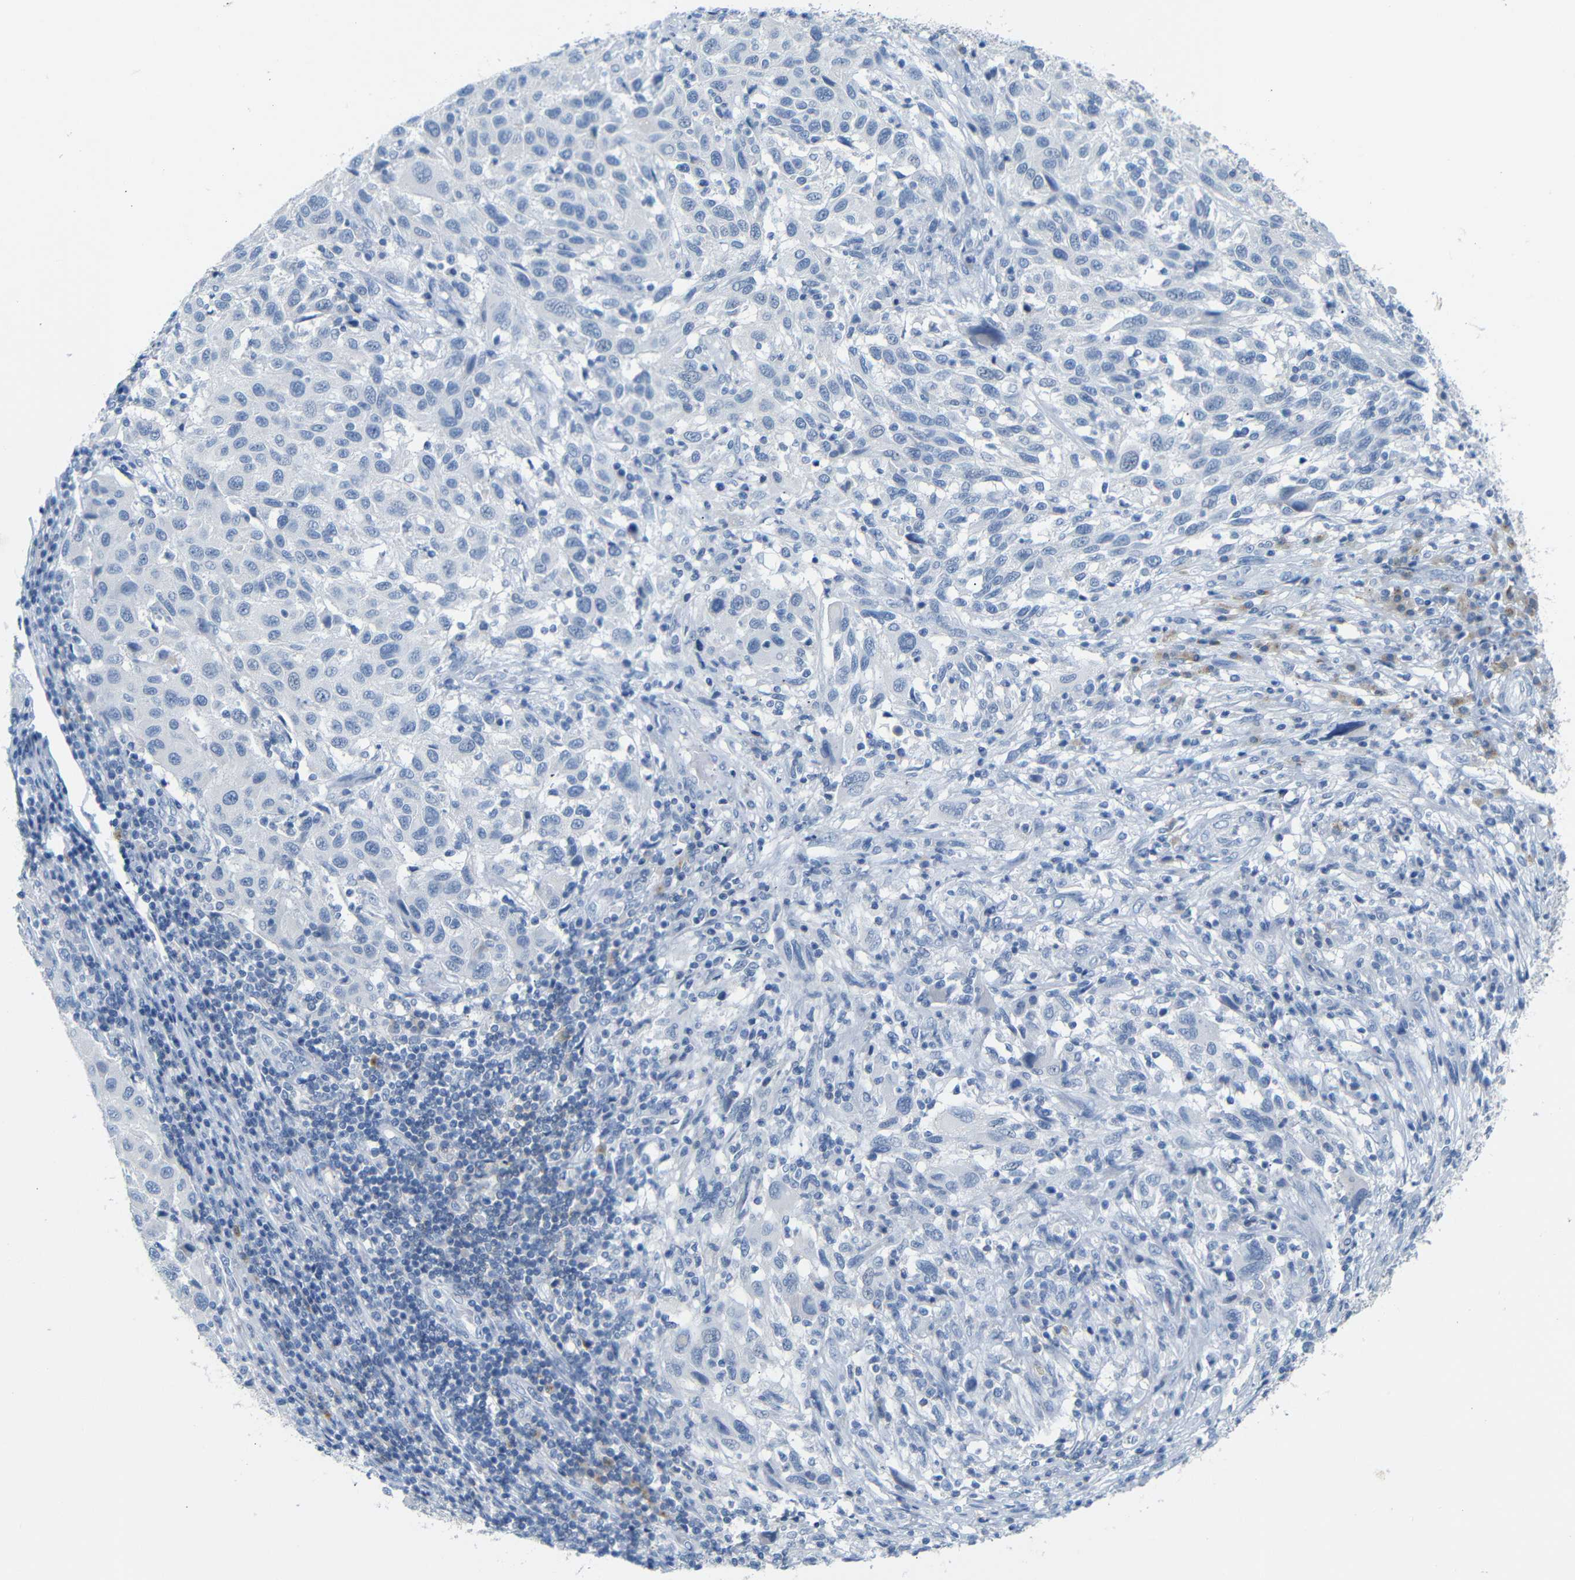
{"staining": {"intensity": "negative", "quantity": "none", "location": "none"}, "tissue": "melanoma", "cell_type": "Tumor cells", "image_type": "cancer", "snomed": [{"axis": "morphology", "description": "Malignant melanoma, Metastatic site"}, {"axis": "topography", "description": "Lymph node"}], "caption": "A photomicrograph of human malignant melanoma (metastatic site) is negative for staining in tumor cells.", "gene": "FCRL1", "patient": {"sex": "male", "age": 61}}